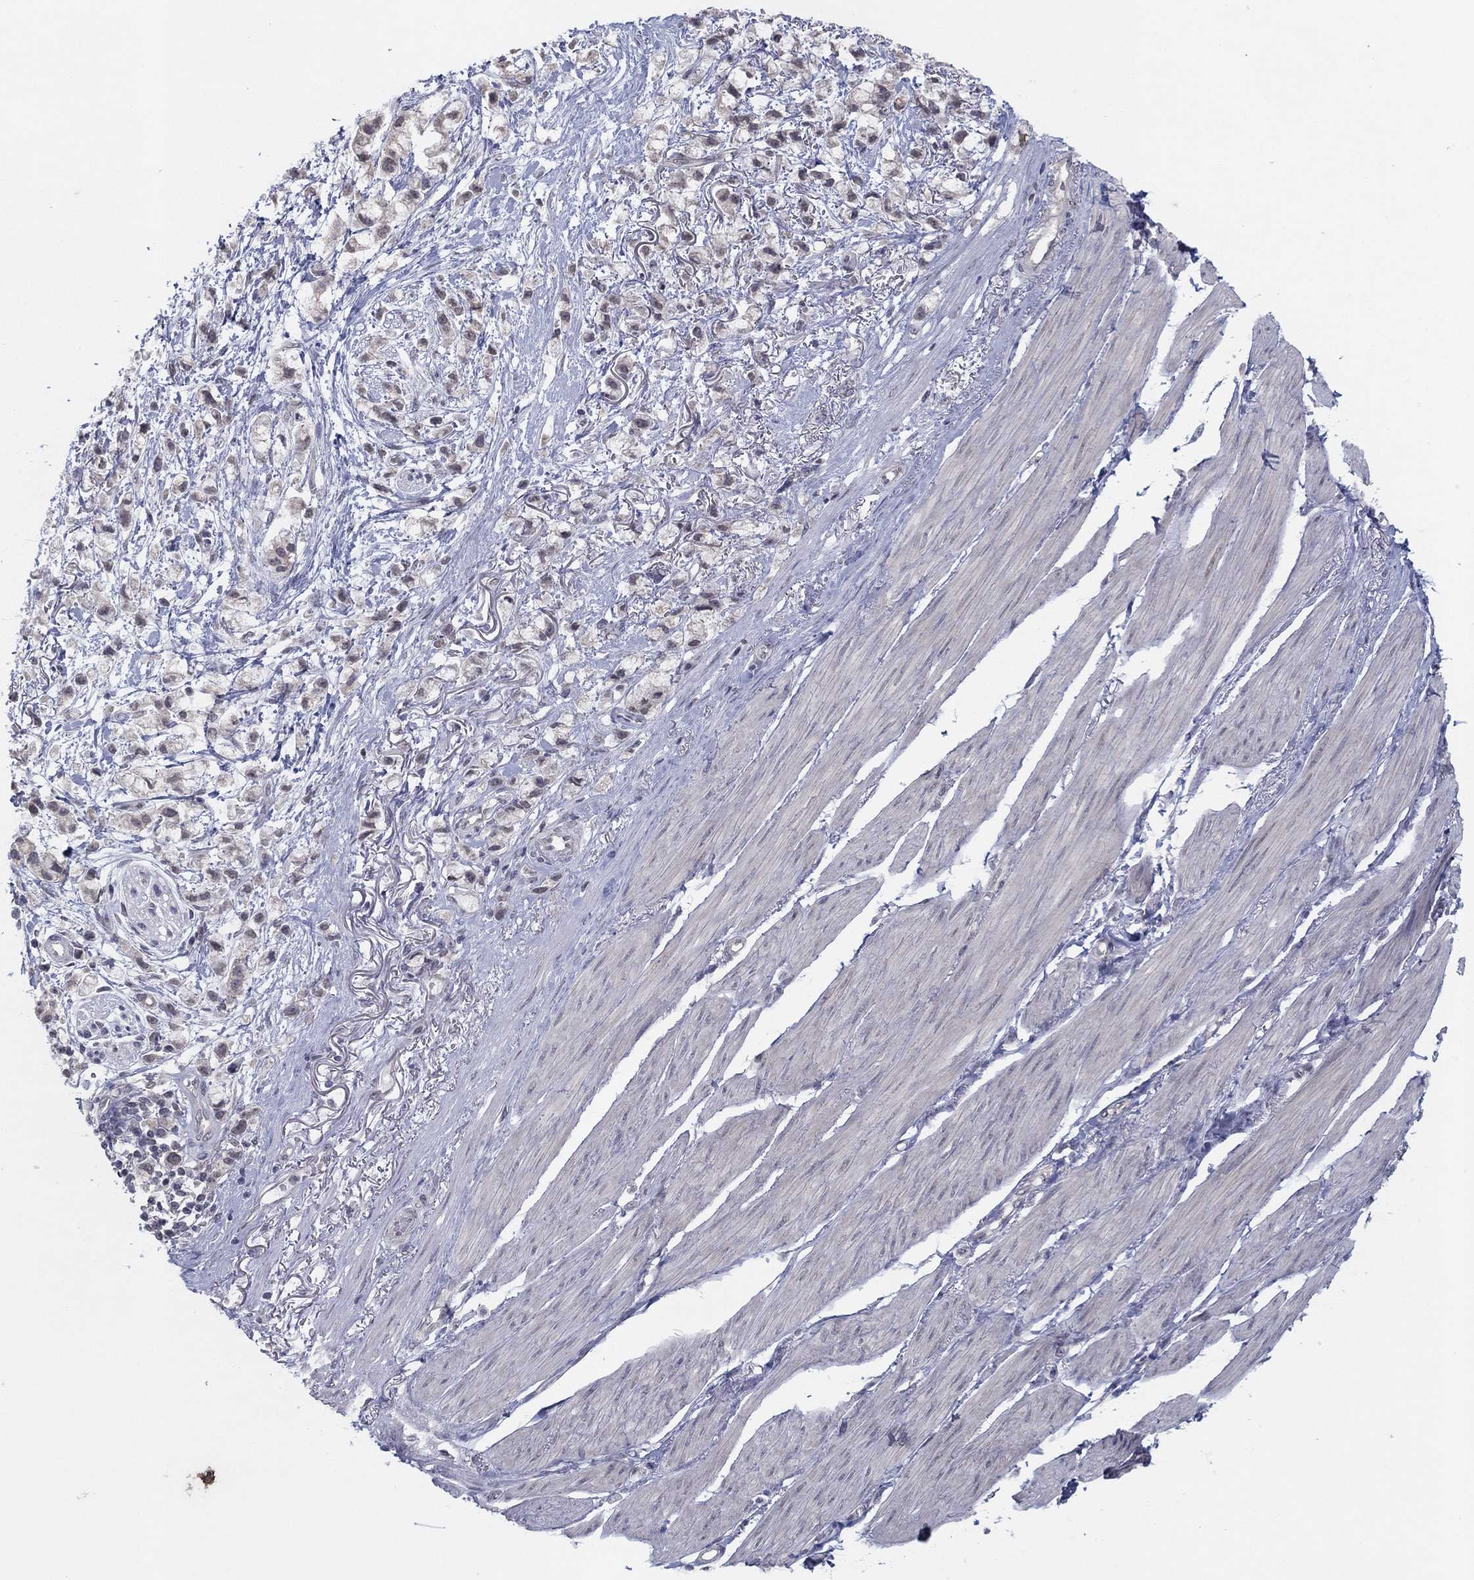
{"staining": {"intensity": "negative", "quantity": "none", "location": "none"}, "tissue": "stomach cancer", "cell_type": "Tumor cells", "image_type": "cancer", "snomed": [{"axis": "morphology", "description": "Adenocarcinoma, NOS"}, {"axis": "topography", "description": "Stomach"}], "caption": "Tumor cells are negative for brown protein staining in stomach cancer.", "gene": "SLC22A2", "patient": {"sex": "female", "age": 81}}